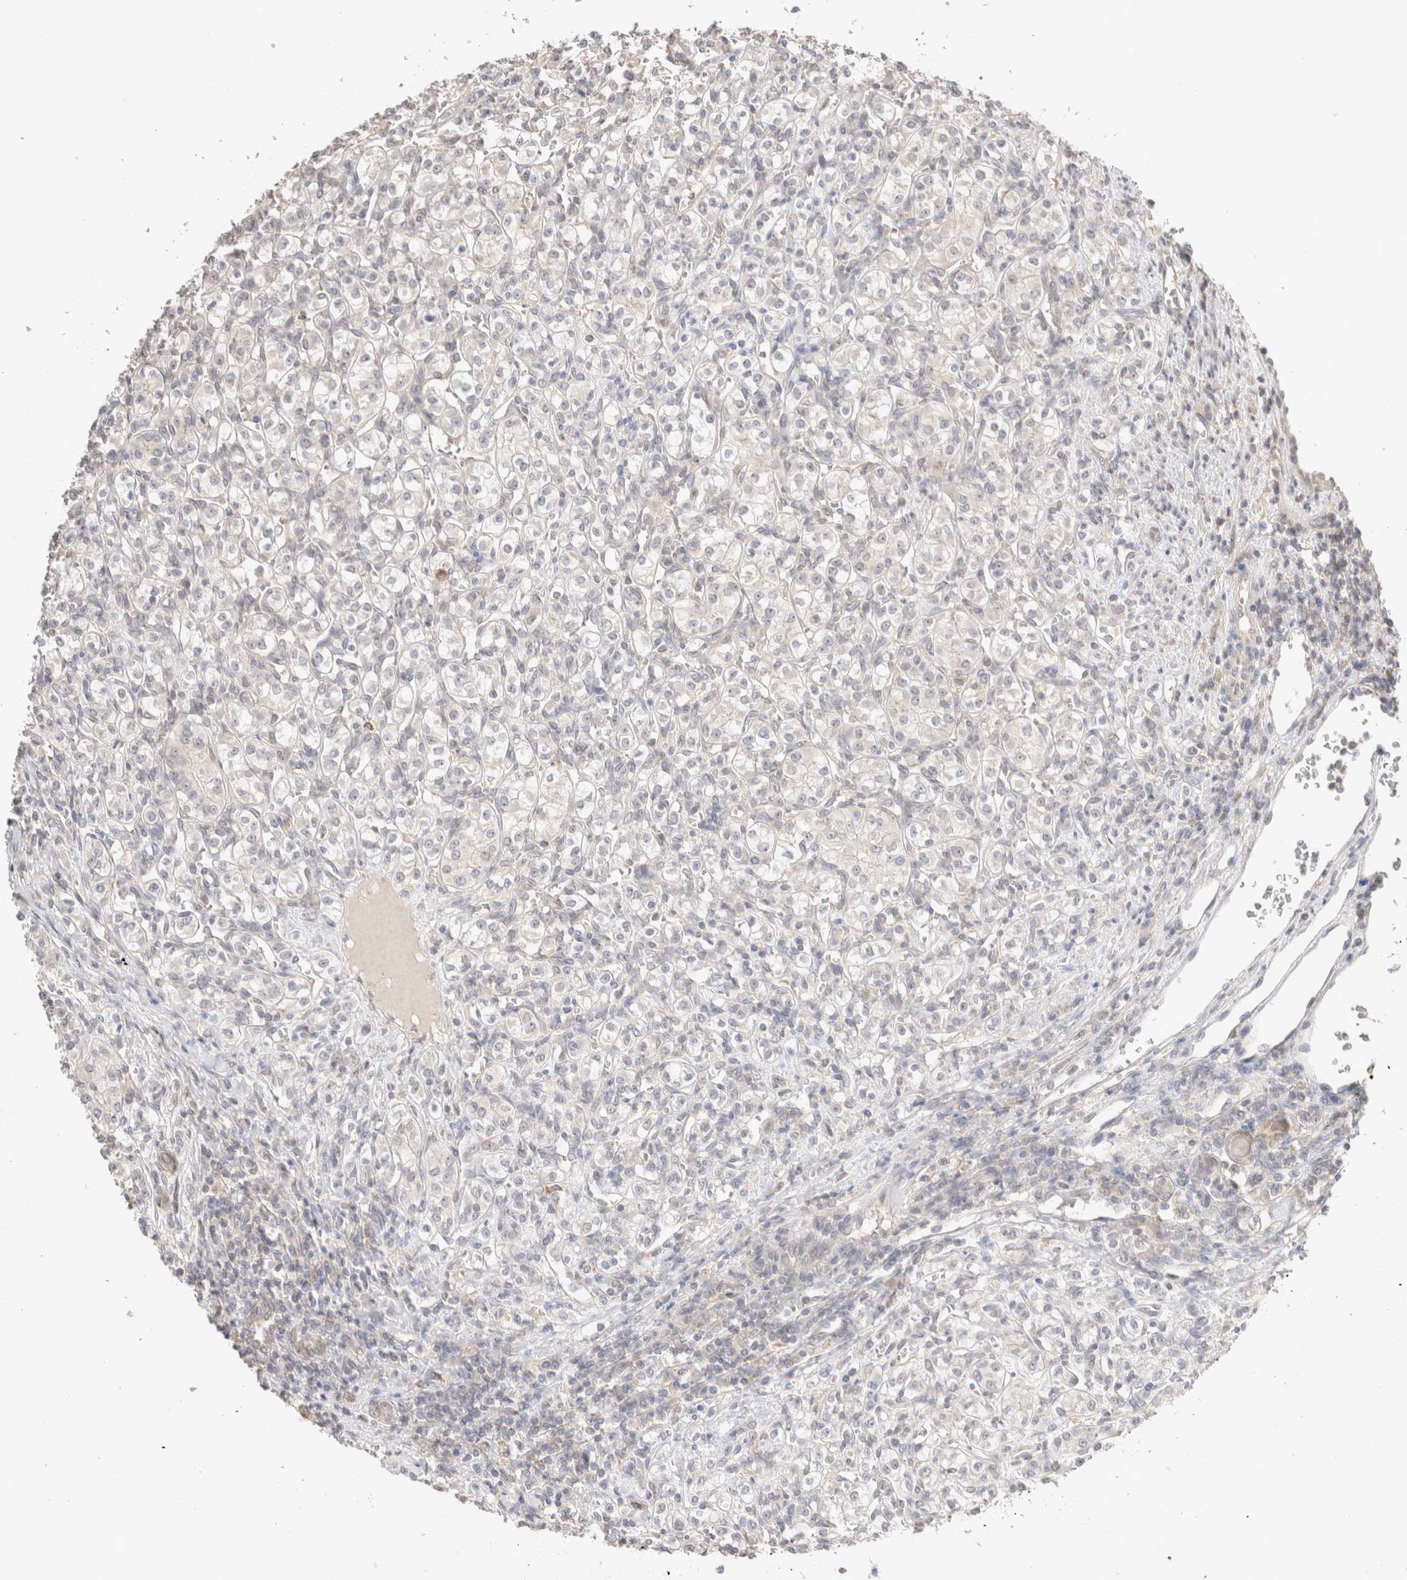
{"staining": {"intensity": "negative", "quantity": "none", "location": "none"}, "tissue": "renal cancer", "cell_type": "Tumor cells", "image_type": "cancer", "snomed": [{"axis": "morphology", "description": "Adenocarcinoma, NOS"}, {"axis": "topography", "description": "Kidney"}], "caption": "Renal cancer (adenocarcinoma) was stained to show a protein in brown. There is no significant positivity in tumor cells.", "gene": "TRIM41", "patient": {"sex": "male", "age": 77}}